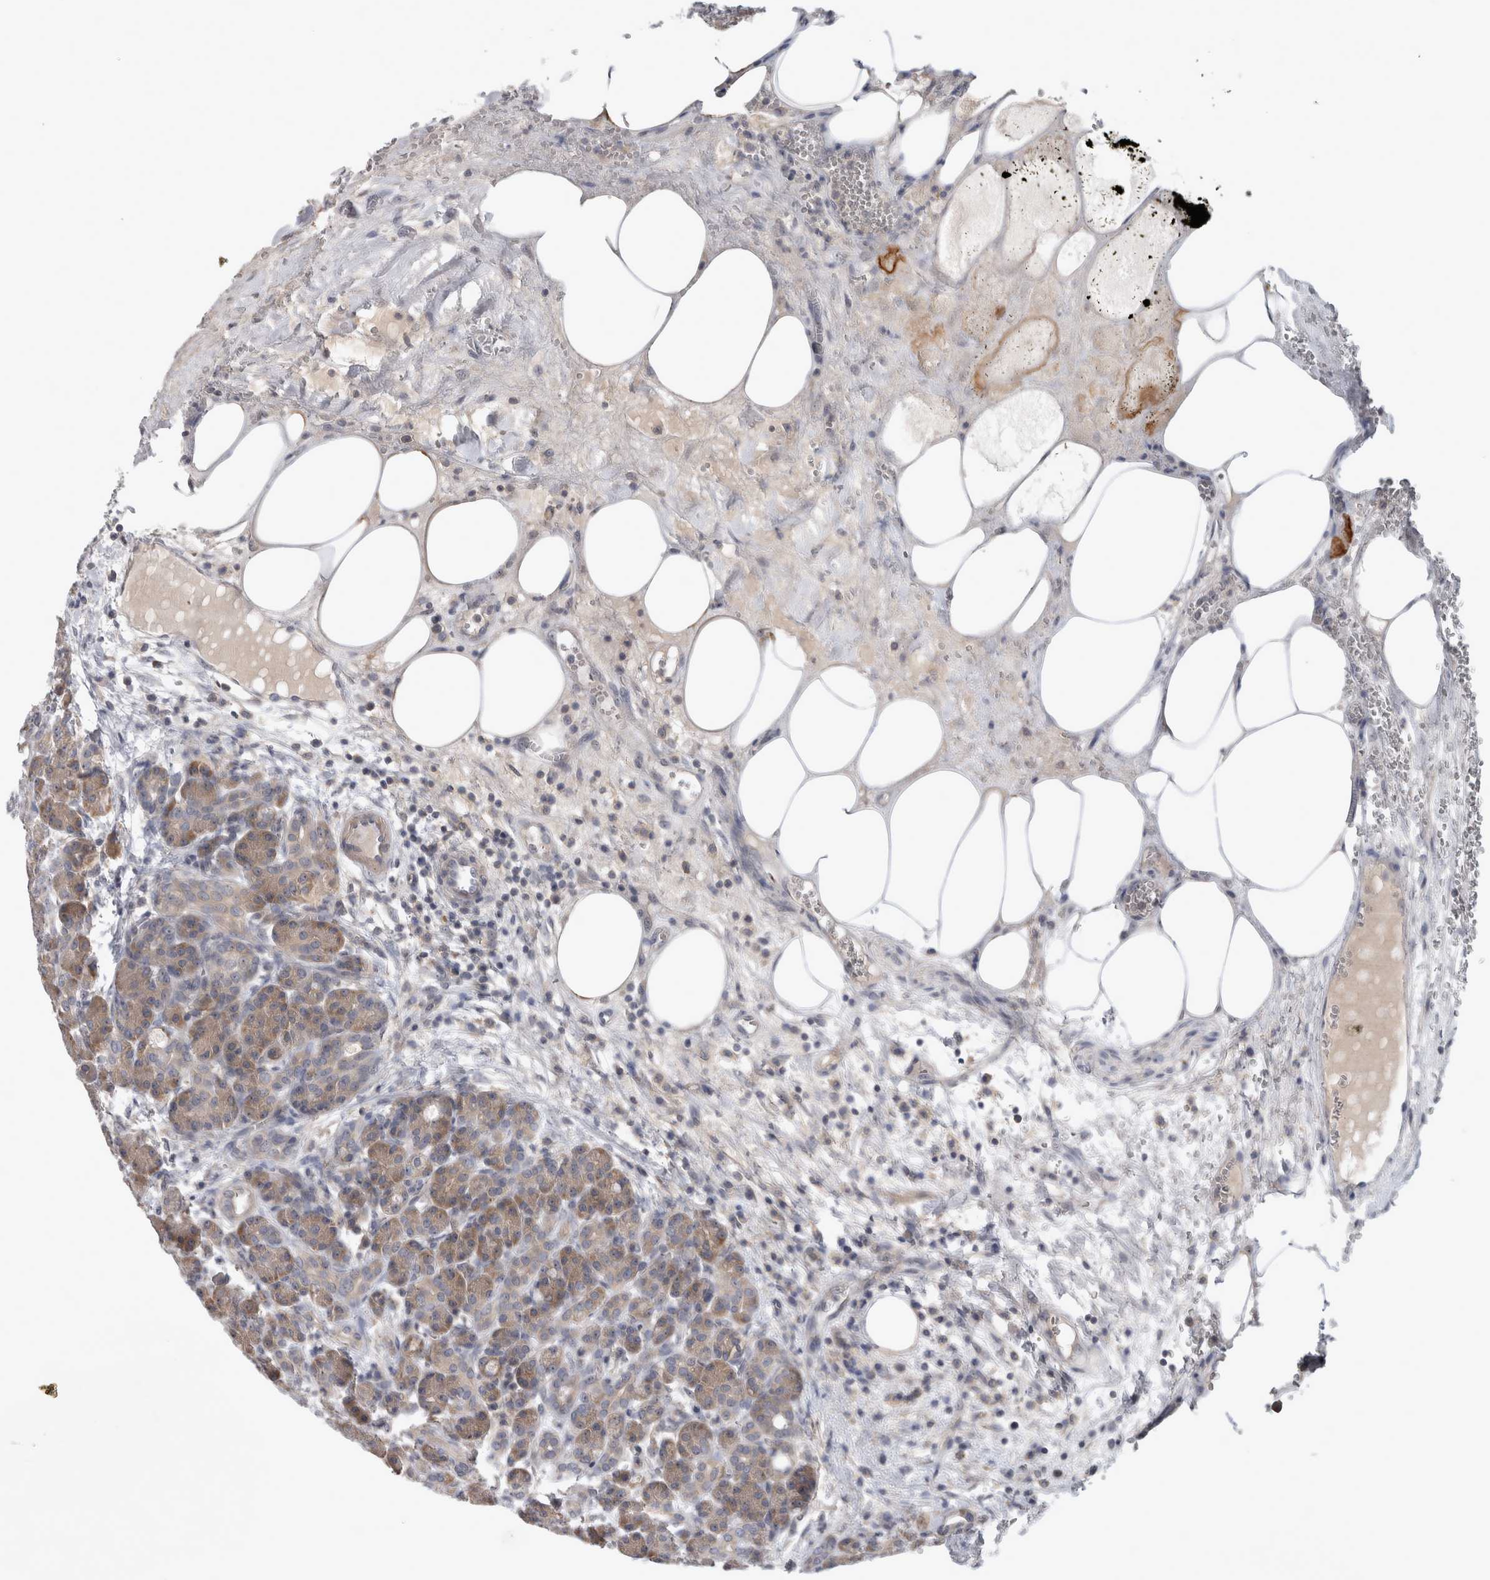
{"staining": {"intensity": "moderate", "quantity": ">75%", "location": "cytoplasmic/membranous,nuclear"}, "tissue": "pancreas", "cell_type": "Exocrine glandular cells", "image_type": "normal", "snomed": [{"axis": "morphology", "description": "Normal tissue, NOS"}, {"axis": "topography", "description": "Pancreas"}], "caption": "This is an image of immunohistochemistry staining of unremarkable pancreas, which shows moderate expression in the cytoplasmic/membranous,nuclear of exocrine glandular cells.", "gene": "RBM28", "patient": {"sex": "male", "age": 63}}